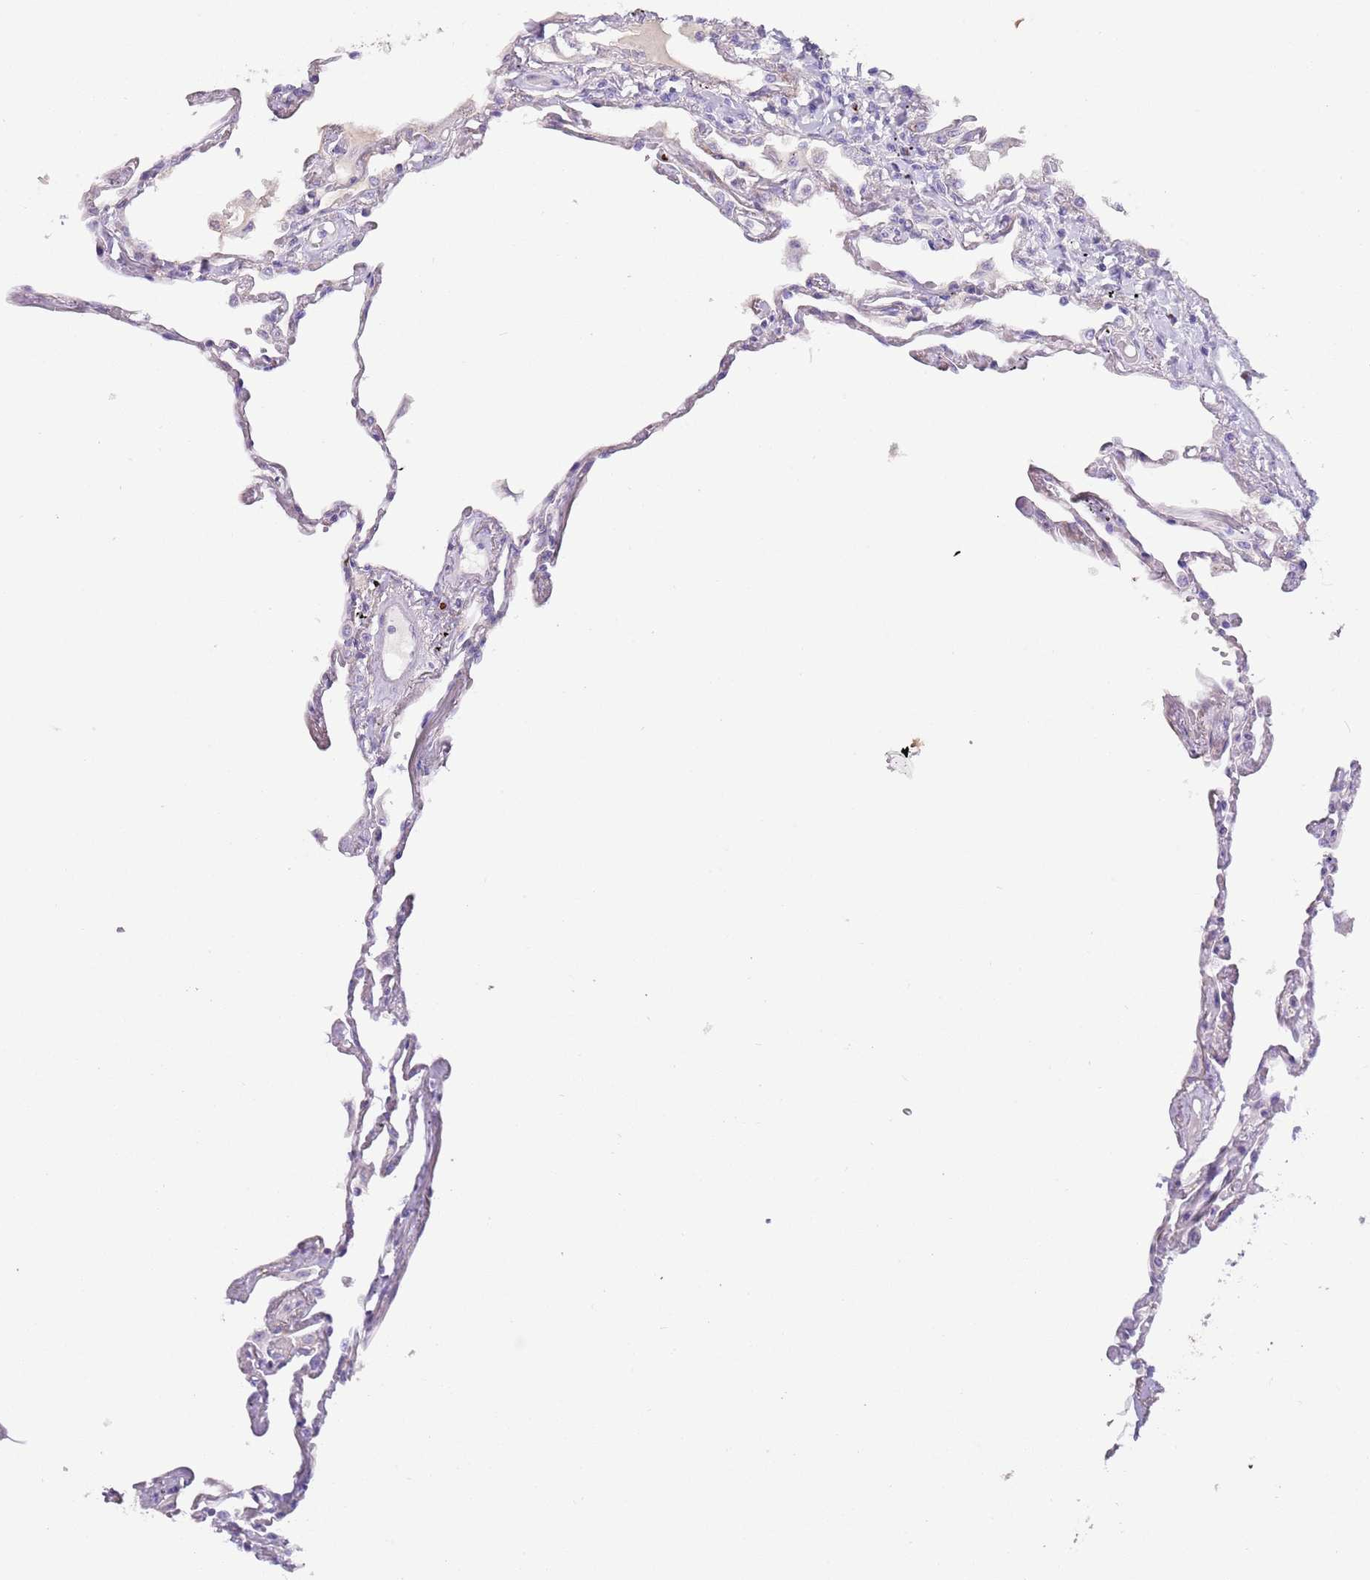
{"staining": {"intensity": "negative", "quantity": "none", "location": "none"}, "tissue": "lung", "cell_type": "Alveolar cells", "image_type": "normal", "snomed": [{"axis": "morphology", "description": "Normal tissue, NOS"}, {"axis": "topography", "description": "Lung"}], "caption": "IHC of benign lung demonstrates no expression in alveolar cells.", "gene": "C2CD3", "patient": {"sex": "female", "age": 67}}